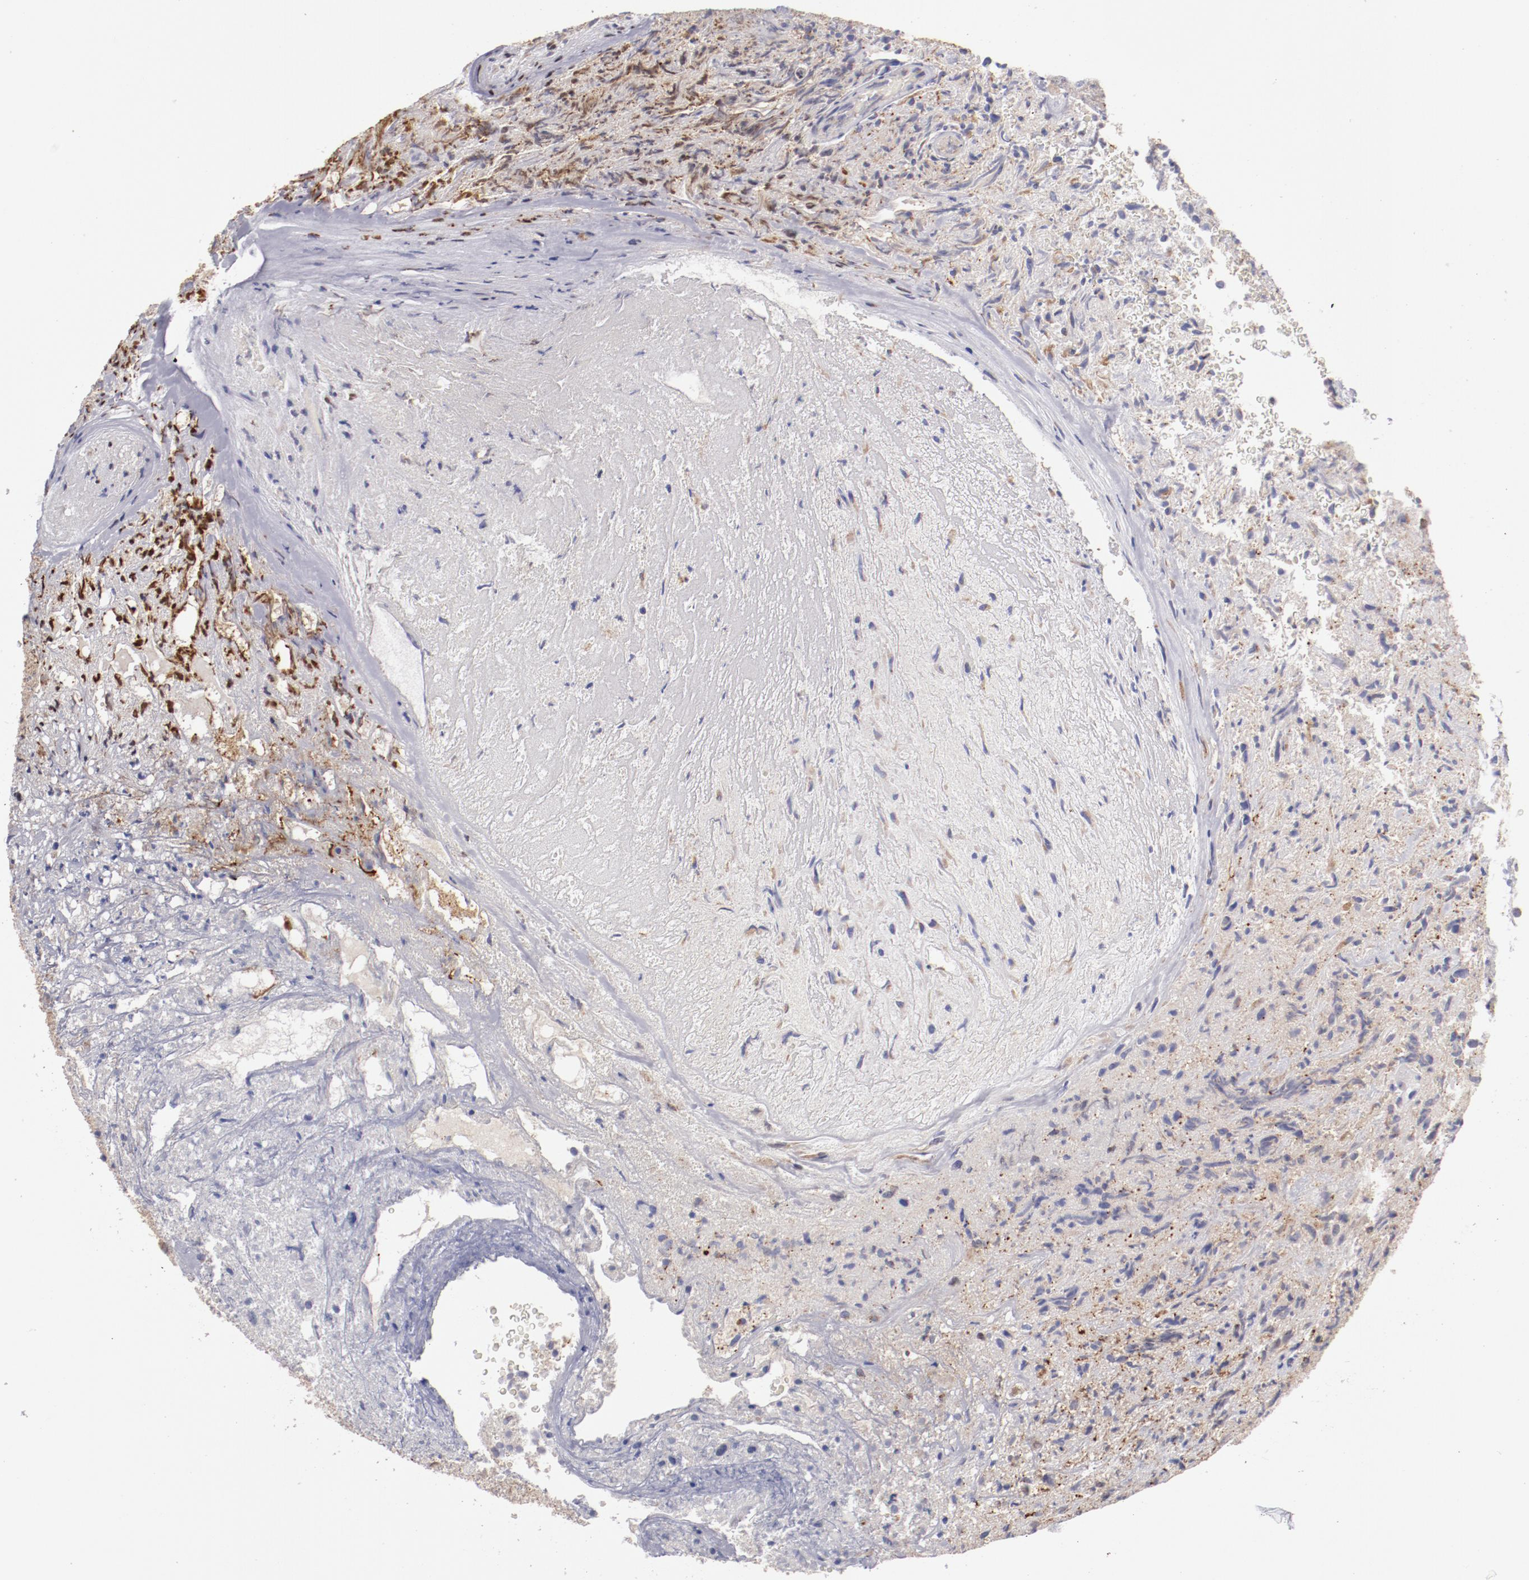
{"staining": {"intensity": "weak", "quantity": "<25%", "location": "cytoplasmic/membranous"}, "tissue": "glioma", "cell_type": "Tumor cells", "image_type": "cancer", "snomed": [{"axis": "morphology", "description": "Normal tissue, NOS"}, {"axis": "morphology", "description": "Glioma, malignant, High grade"}, {"axis": "topography", "description": "Cerebral cortex"}], "caption": "Tumor cells show no significant protein staining in malignant high-grade glioma.", "gene": "ENTPD5", "patient": {"sex": "male", "age": 75}}